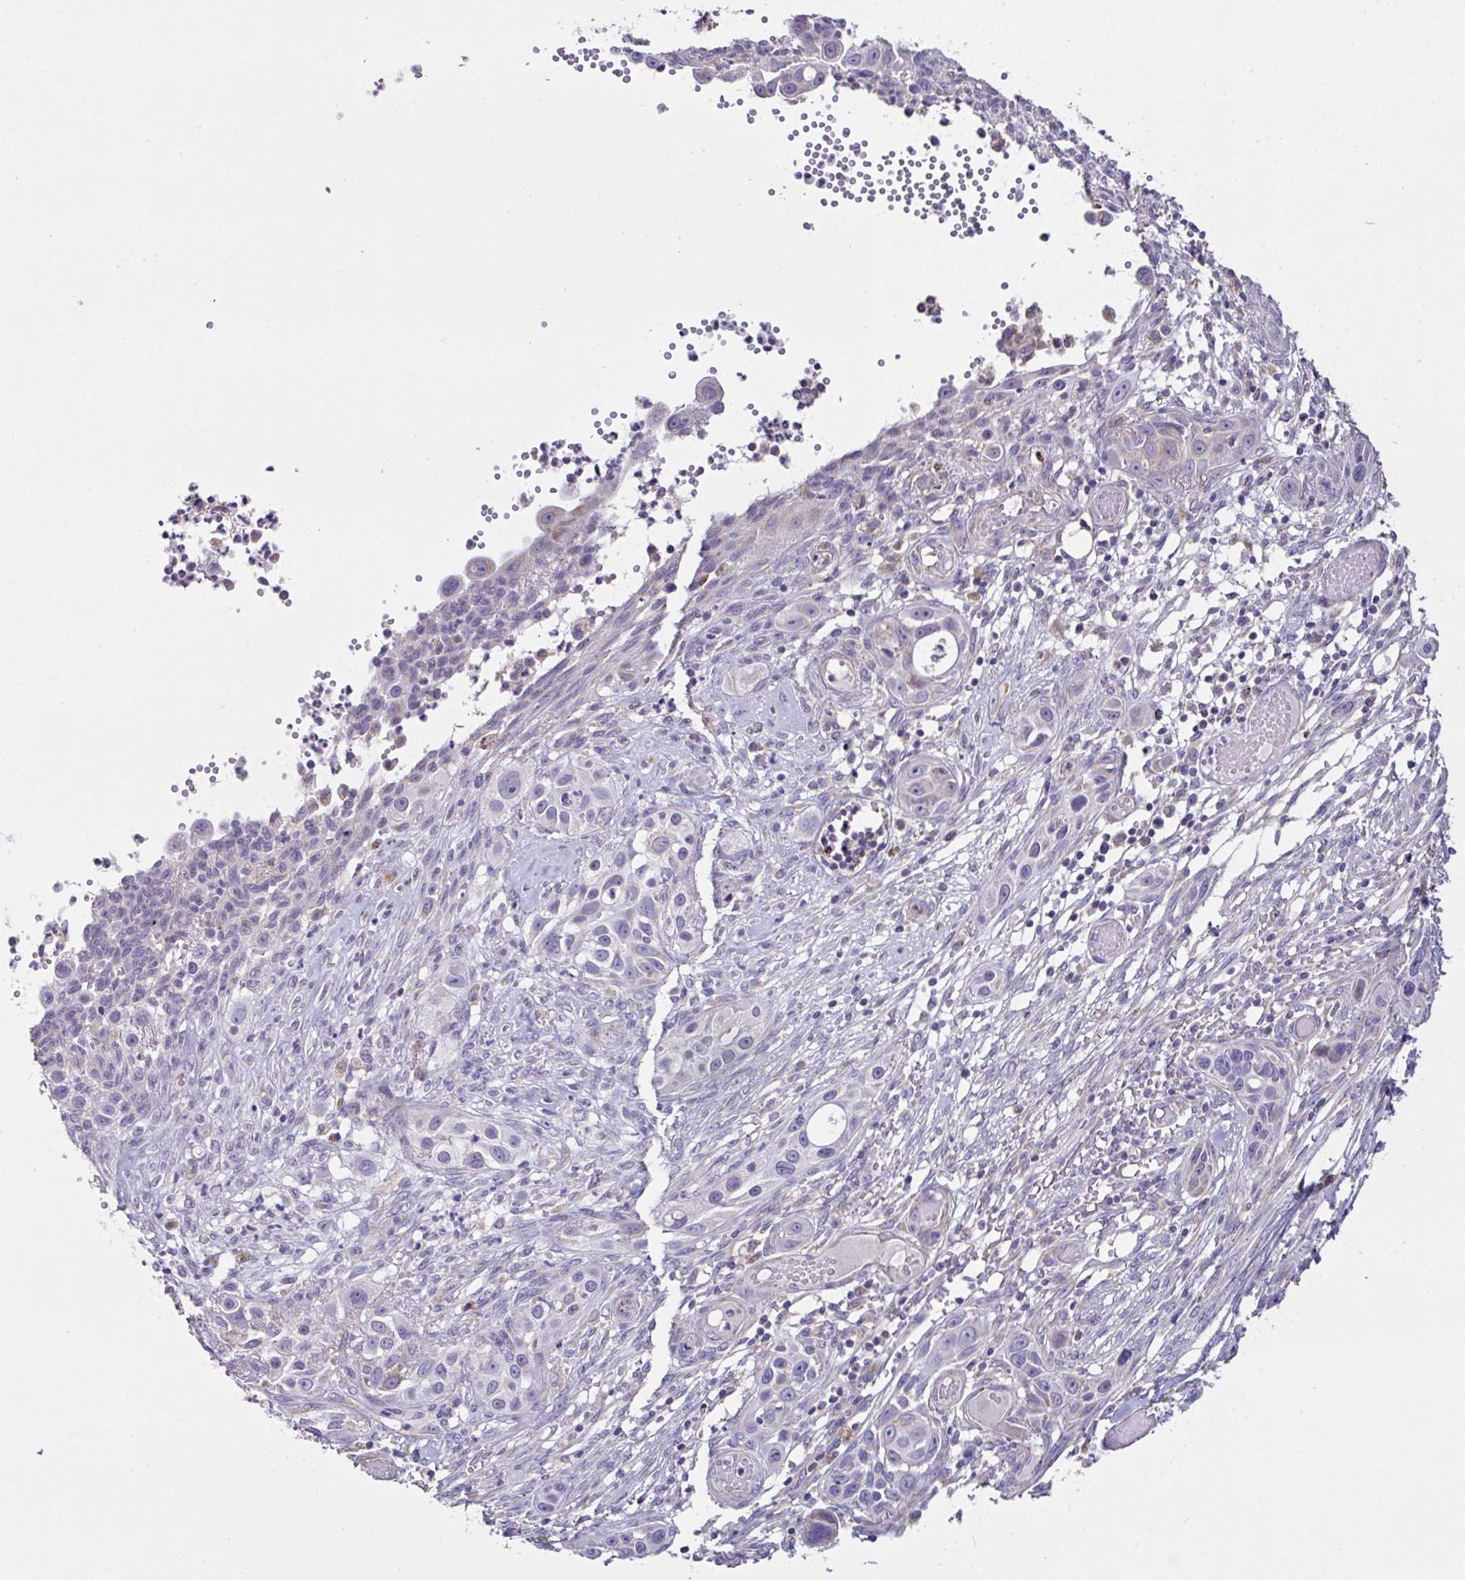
{"staining": {"intensity": "negative", "quantity": "none", "location": "none"}, "tissue": "skin cancer", "cell_type": "Tumor cells", "image_type": "cancer", "snomed": [{"axis": "morphology", "description": "Squamous cell carcinoma, NOS"}, {"axis": "topography", "description": "Skin"}], "caption": "Tumor cells show no significant staining in skin squamous cell carcinoma.", "gene": "DOK7", "patient": {"sex": "female", "age": 69}}